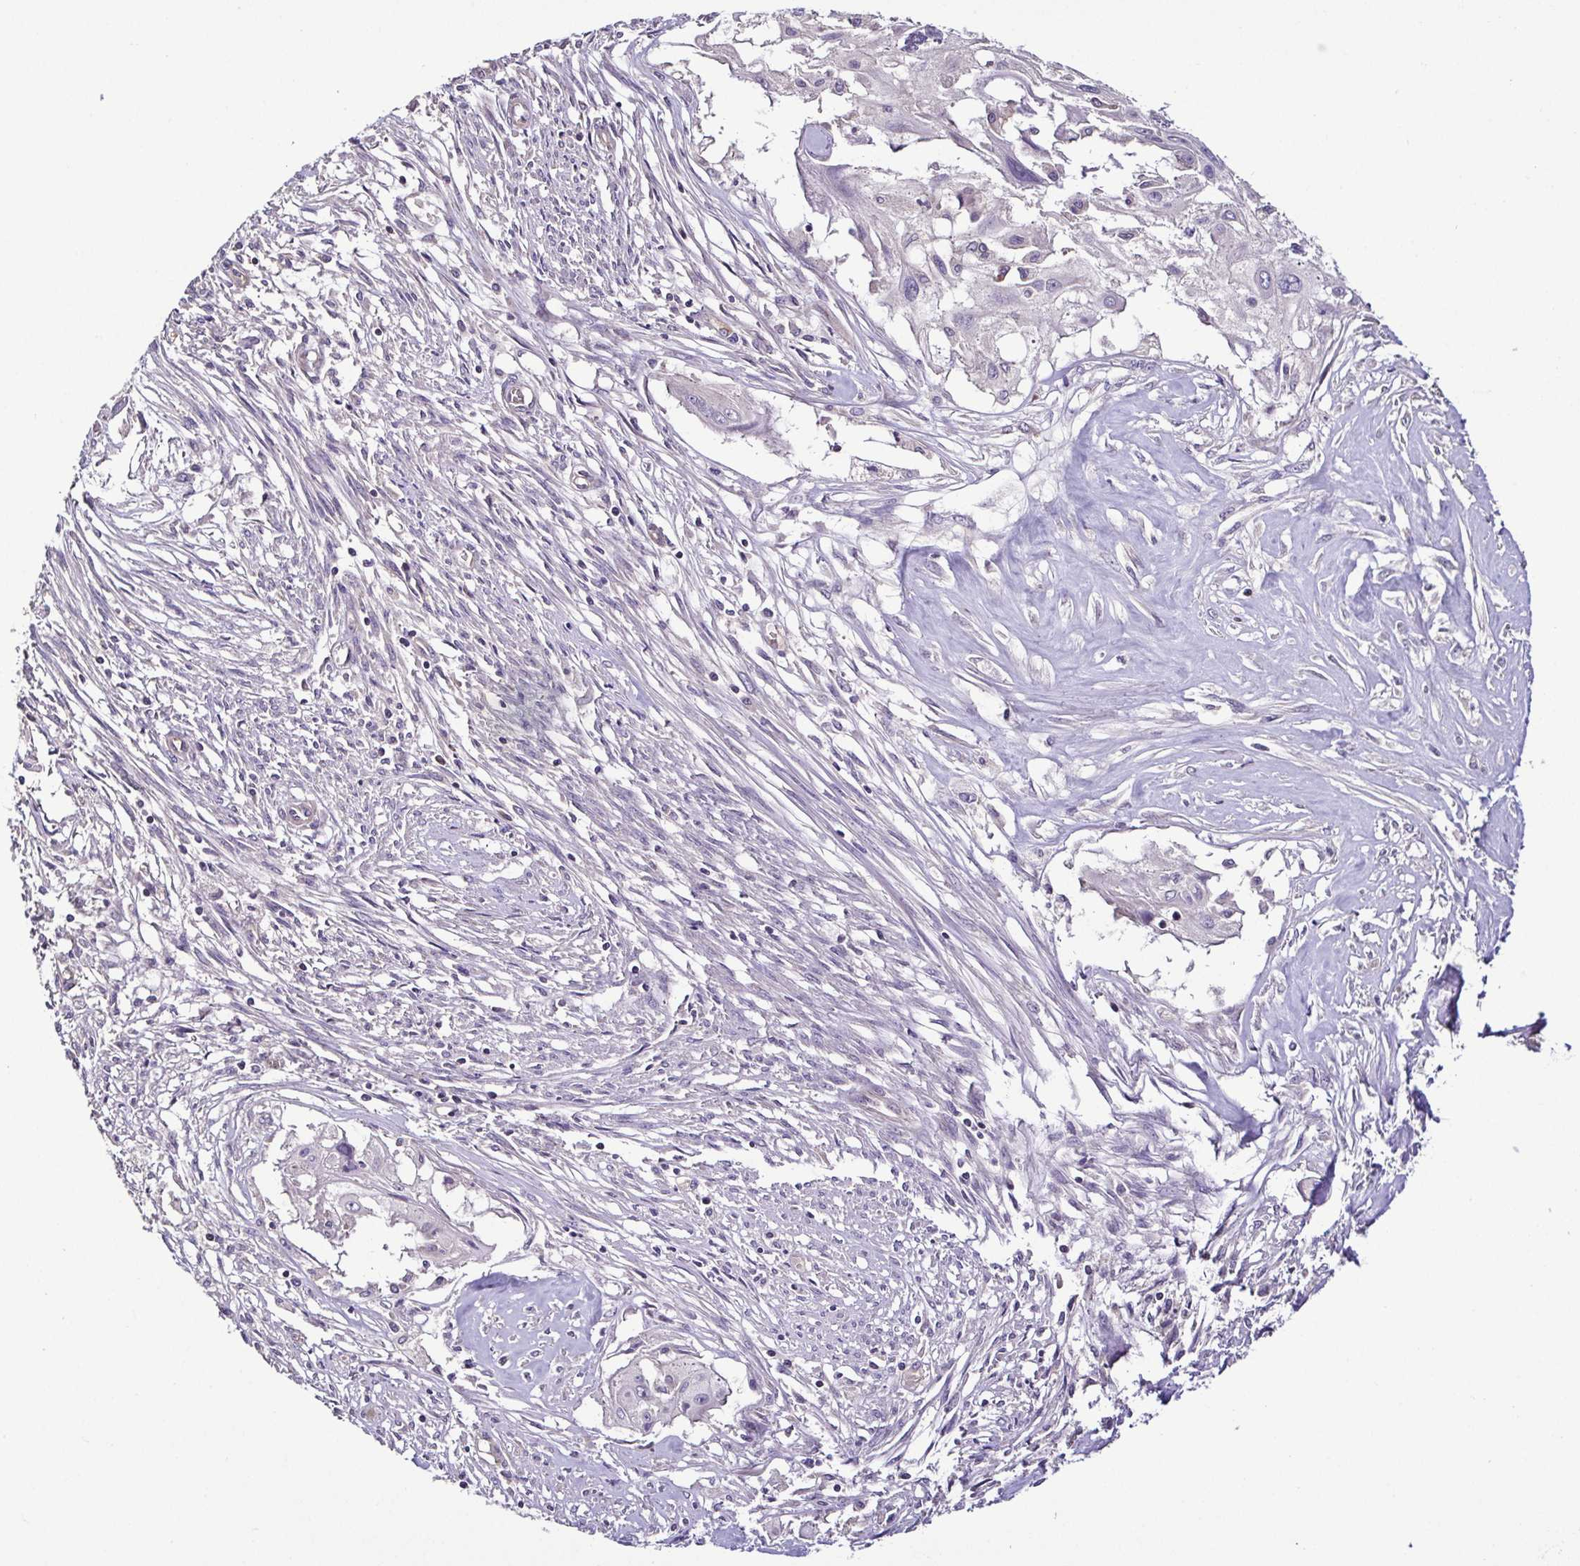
{"staining": {"intensity": "negative", "quantity": "none", "location": "none"}, "tissue": "cervical cancer", "cell_type": "Tumor cells", "image_type": "cancer", "snomed": [{"axis": "morphology", "description": "Squamous cell carcinoma, NOS"}, {"axis": "topography", "description": "Cervix"}], "caption": "Immunohistochemistry (IHC) micrograph of cervical cancer stained for a protein (brown), which exhibits no positivity in tumor cells.", "gene": "LMOD2", "patient": {"sex": "female", "age": 49}}